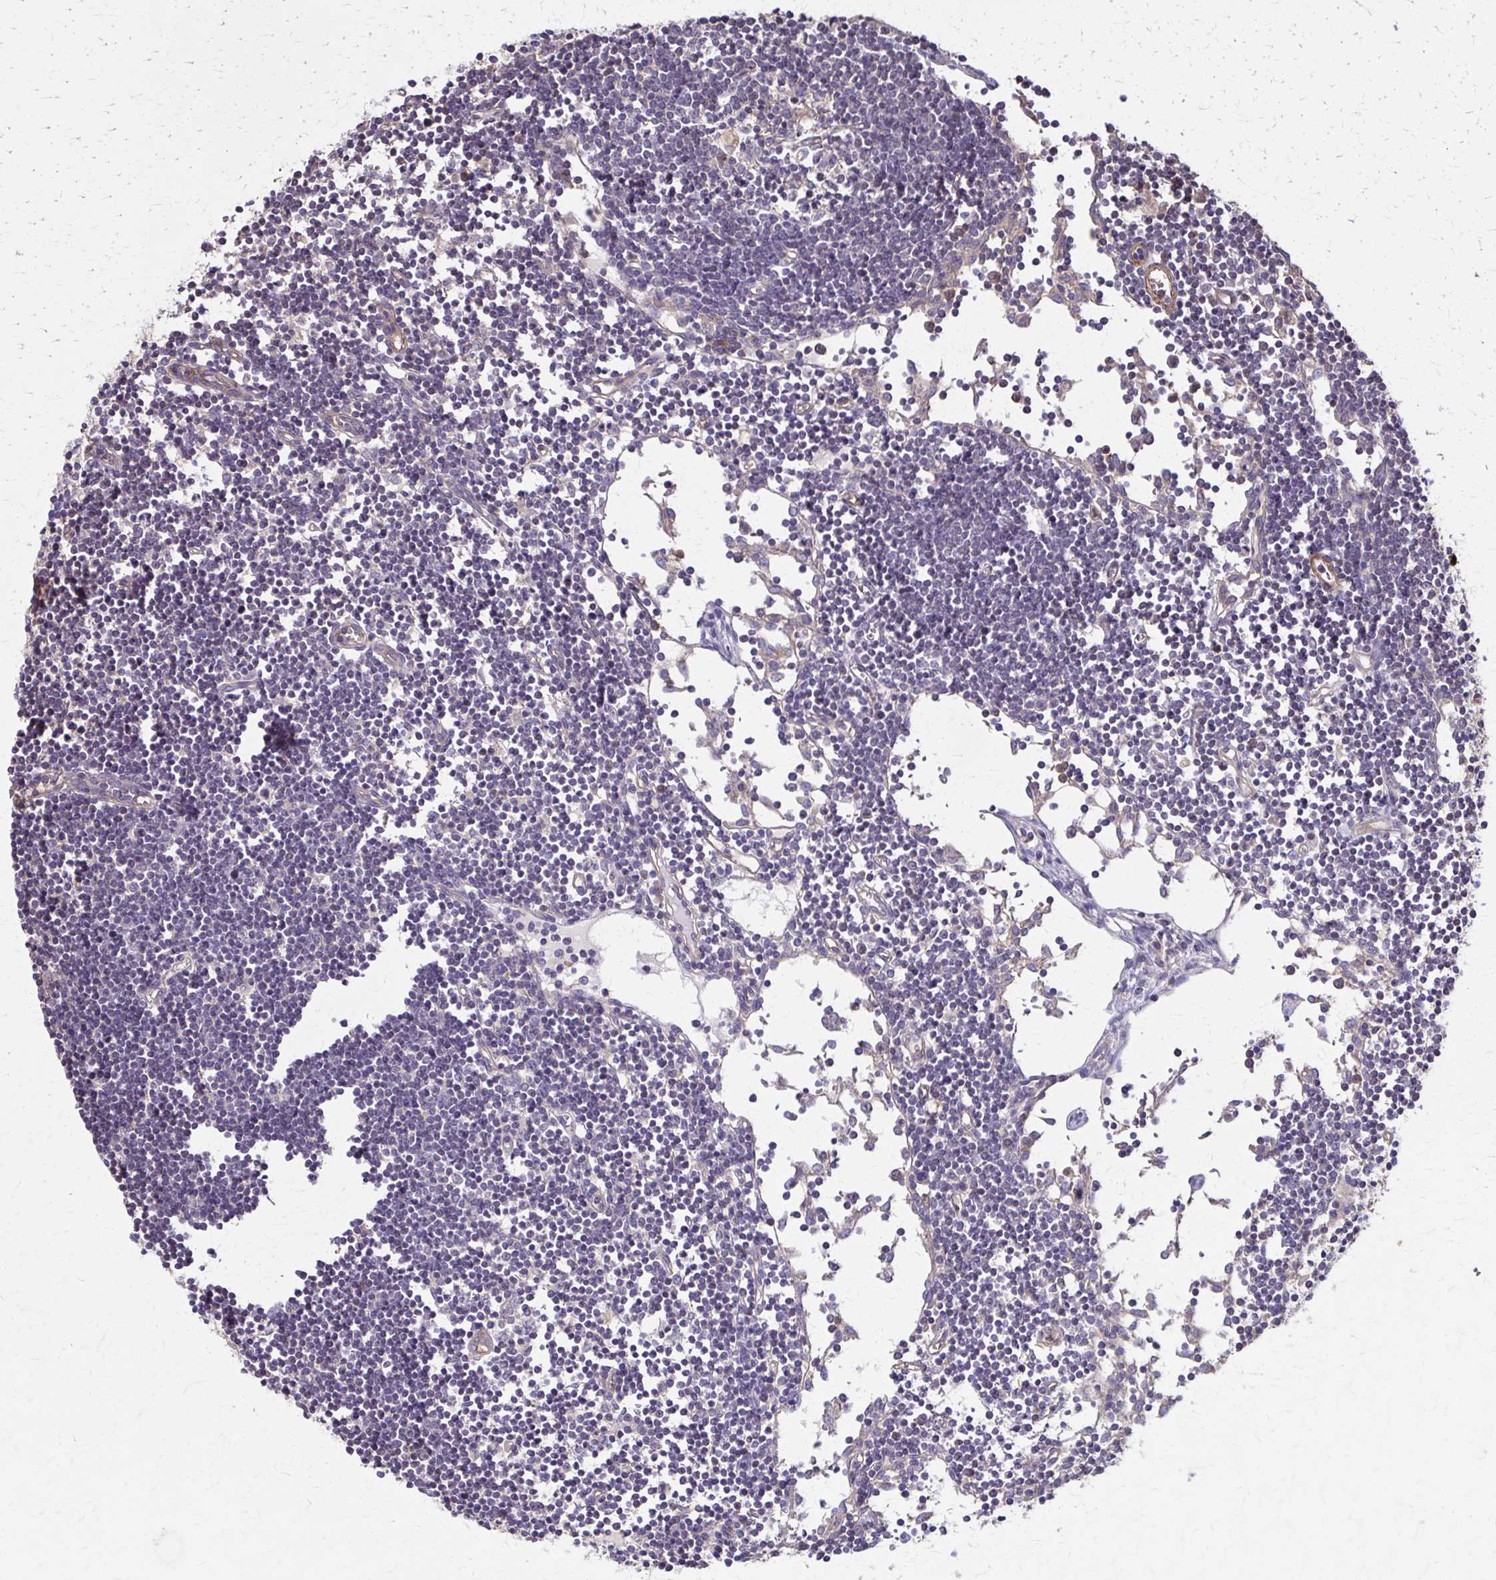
{"staining": {"intensity": "negative", "quantity": "none", "location": "none"}, "tissue": "lymph node", "cell_type": "Germinal center cells", "image_type": "normal", "snomed": [{"axis": "morphology", "description": "Normal tissue, NOS"}, {"axis": "topography", "description": "Lymph node"}], "caption": "Immunohistochemical staining of benign lymph node exhibits no significant expression in germinal center cells. (DAB IHC, high magnification).", "gene": "DSP", "patient": {"sex": "female", "age": 65}}